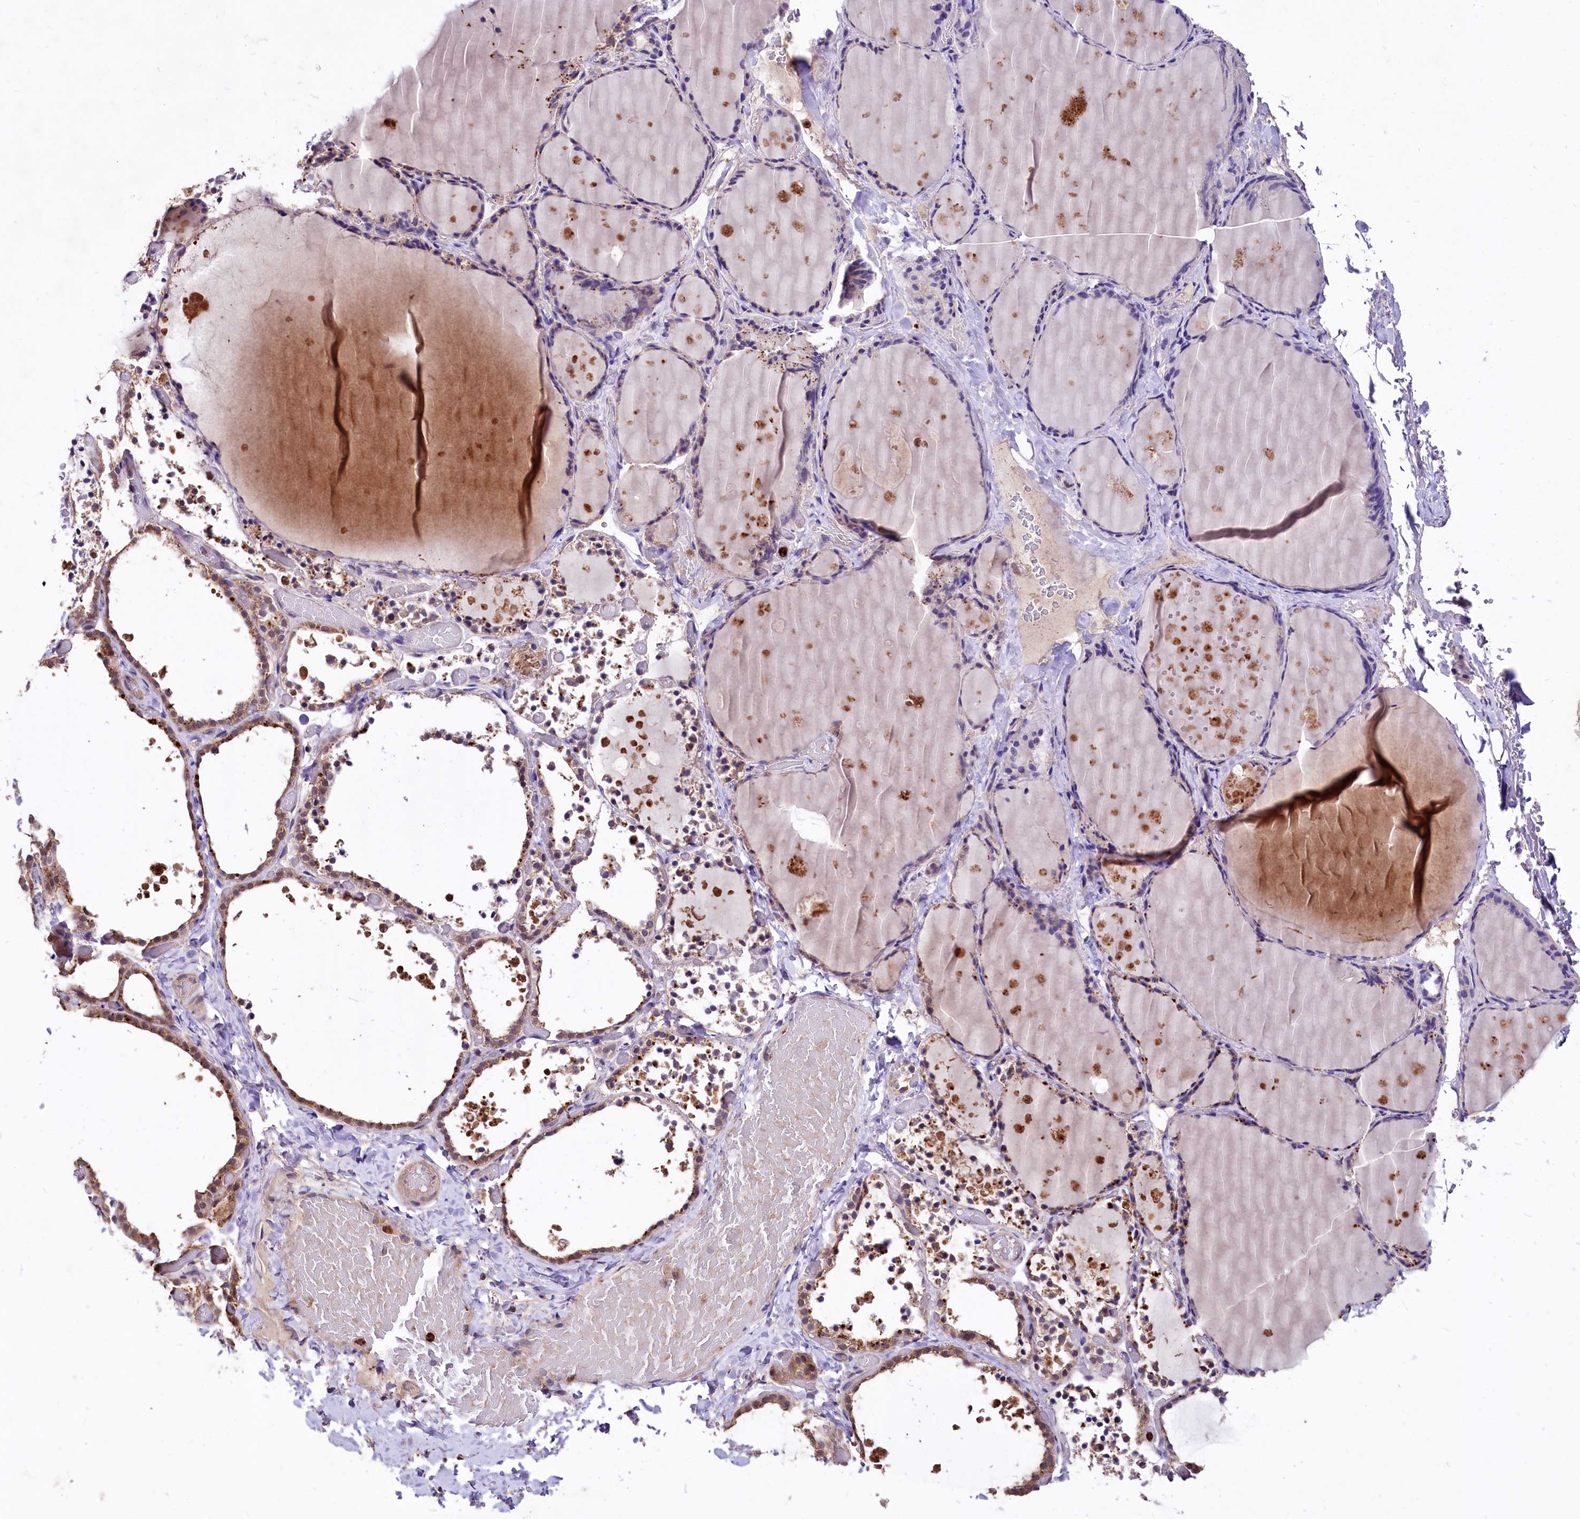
{"staining": {"intensity": "weak", "quantity": "25%-75%", "location": "cytoplasmic/membranous"}, "tissue": "thyroid gland", "cell_type": "Glandular cells", "image_type": "normal", "snomed": [{"axis": "morphology", "description": "Normal tissue, NOS"}, {"axis": "topography", "description": "Thyroid gland"}], "caption": "Brown immunohistochemical staining in unremarkable human thyroid gland exhibits weak cytoplasmic/membranous staining in approximately 25%-75% of glandular cells. Immunohistochemistry stains the protein of interest in brown and the nuclei are stained blue.", "gene": "KLRB1", "patient": {"sex": "female", "age": 44}}